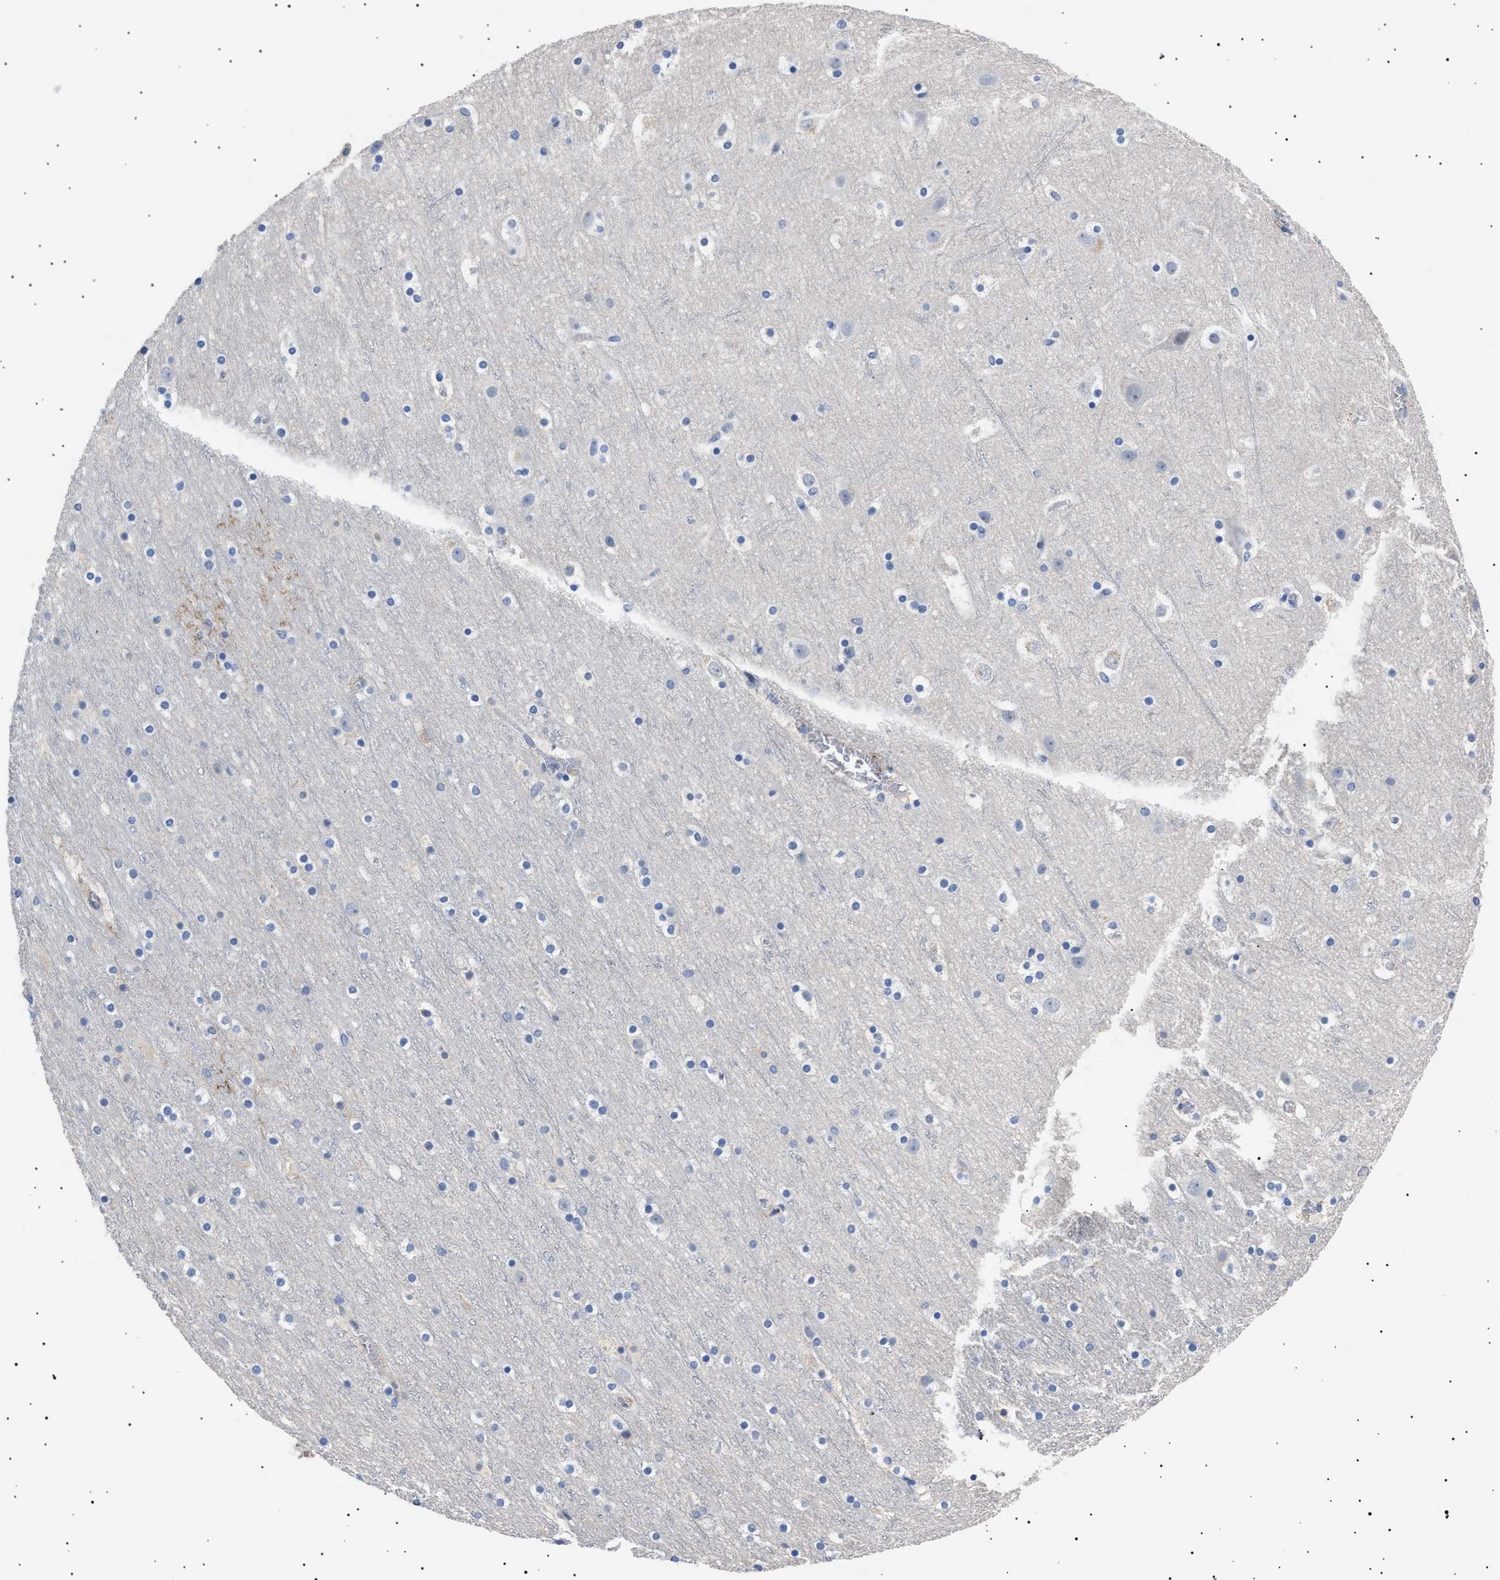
{"staining": {"intensity": "moderate", "quantity": ">75%", "location": "cytoplasmic/membranous"}, "tissue": "cerebral cortex", "cell_type": "Endothelial cells", "image_type": "normal", "snomed": [{"axis": "morphology", "description": "Normal tissue, NOS"}, {"axis": "topography", "description": "Cerebral cortex"}], "caption": "An IHC photomicrograph of normal tissue is shown. Protein staining in brown highlights moderate cytoplasmic/membranous positivity in cerebral cortex within endothelial cells.", "gene": "HEMGN", "patient": {"sex": "male", "age": 45}}